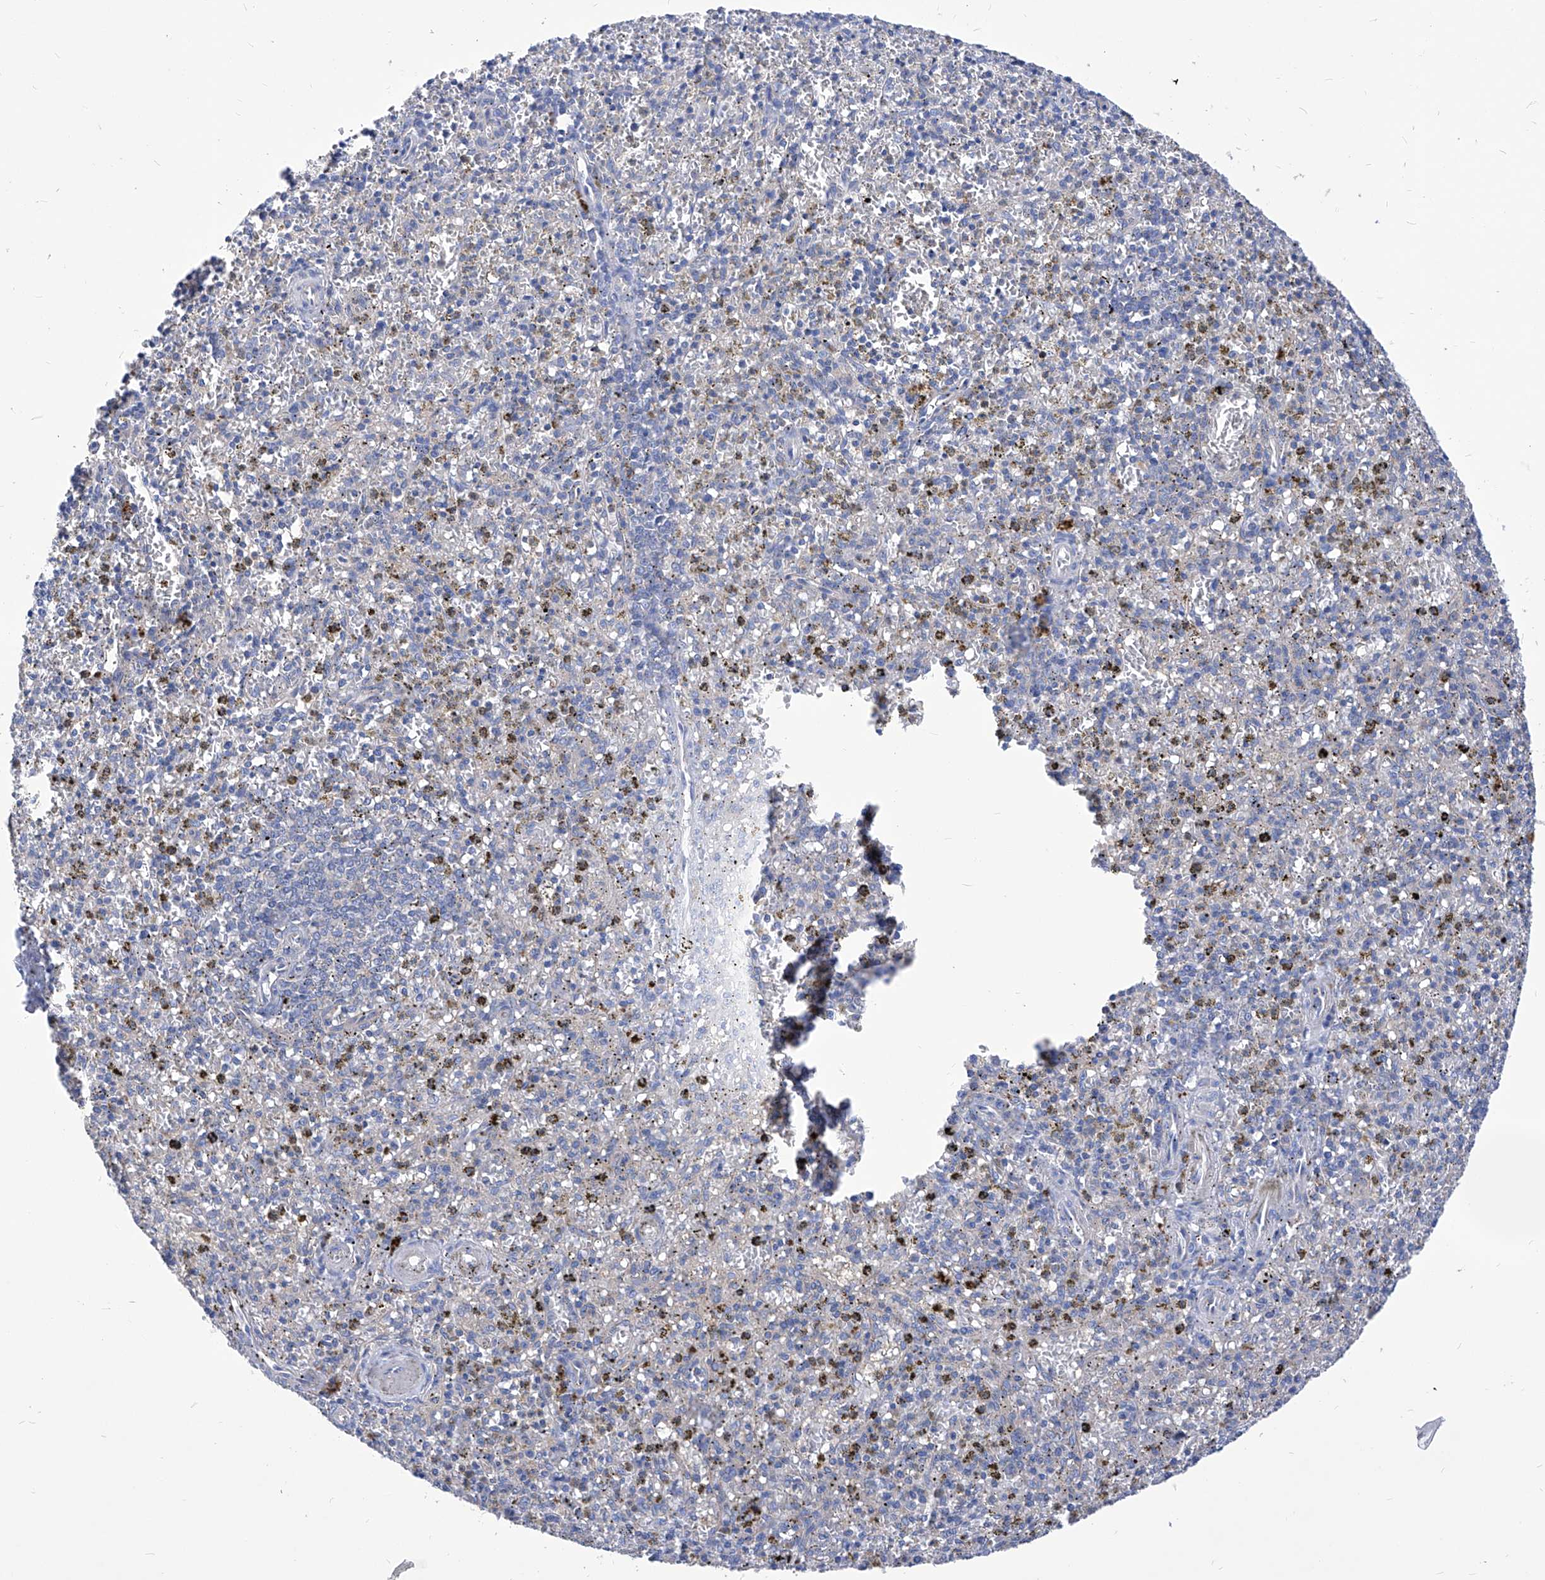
{"staining": {"intensity": "negative", "quantity": "none", "location": "none"}, "tissue": "spleen", "cell_type": "Cells in red pulp", "image_type": "normal", "snomed": [{"axis": "morphology", "description": "Normal tissue, NOS"}, {"axis": "topography", "description": "Spleen"}], "caption": "This is an immunohistochemistry micrograph of benign human spleen. There is no staining in cells in red pulp.", "gene": "XPNPEP1", "patient": {"sex": "male", "age": 72}}